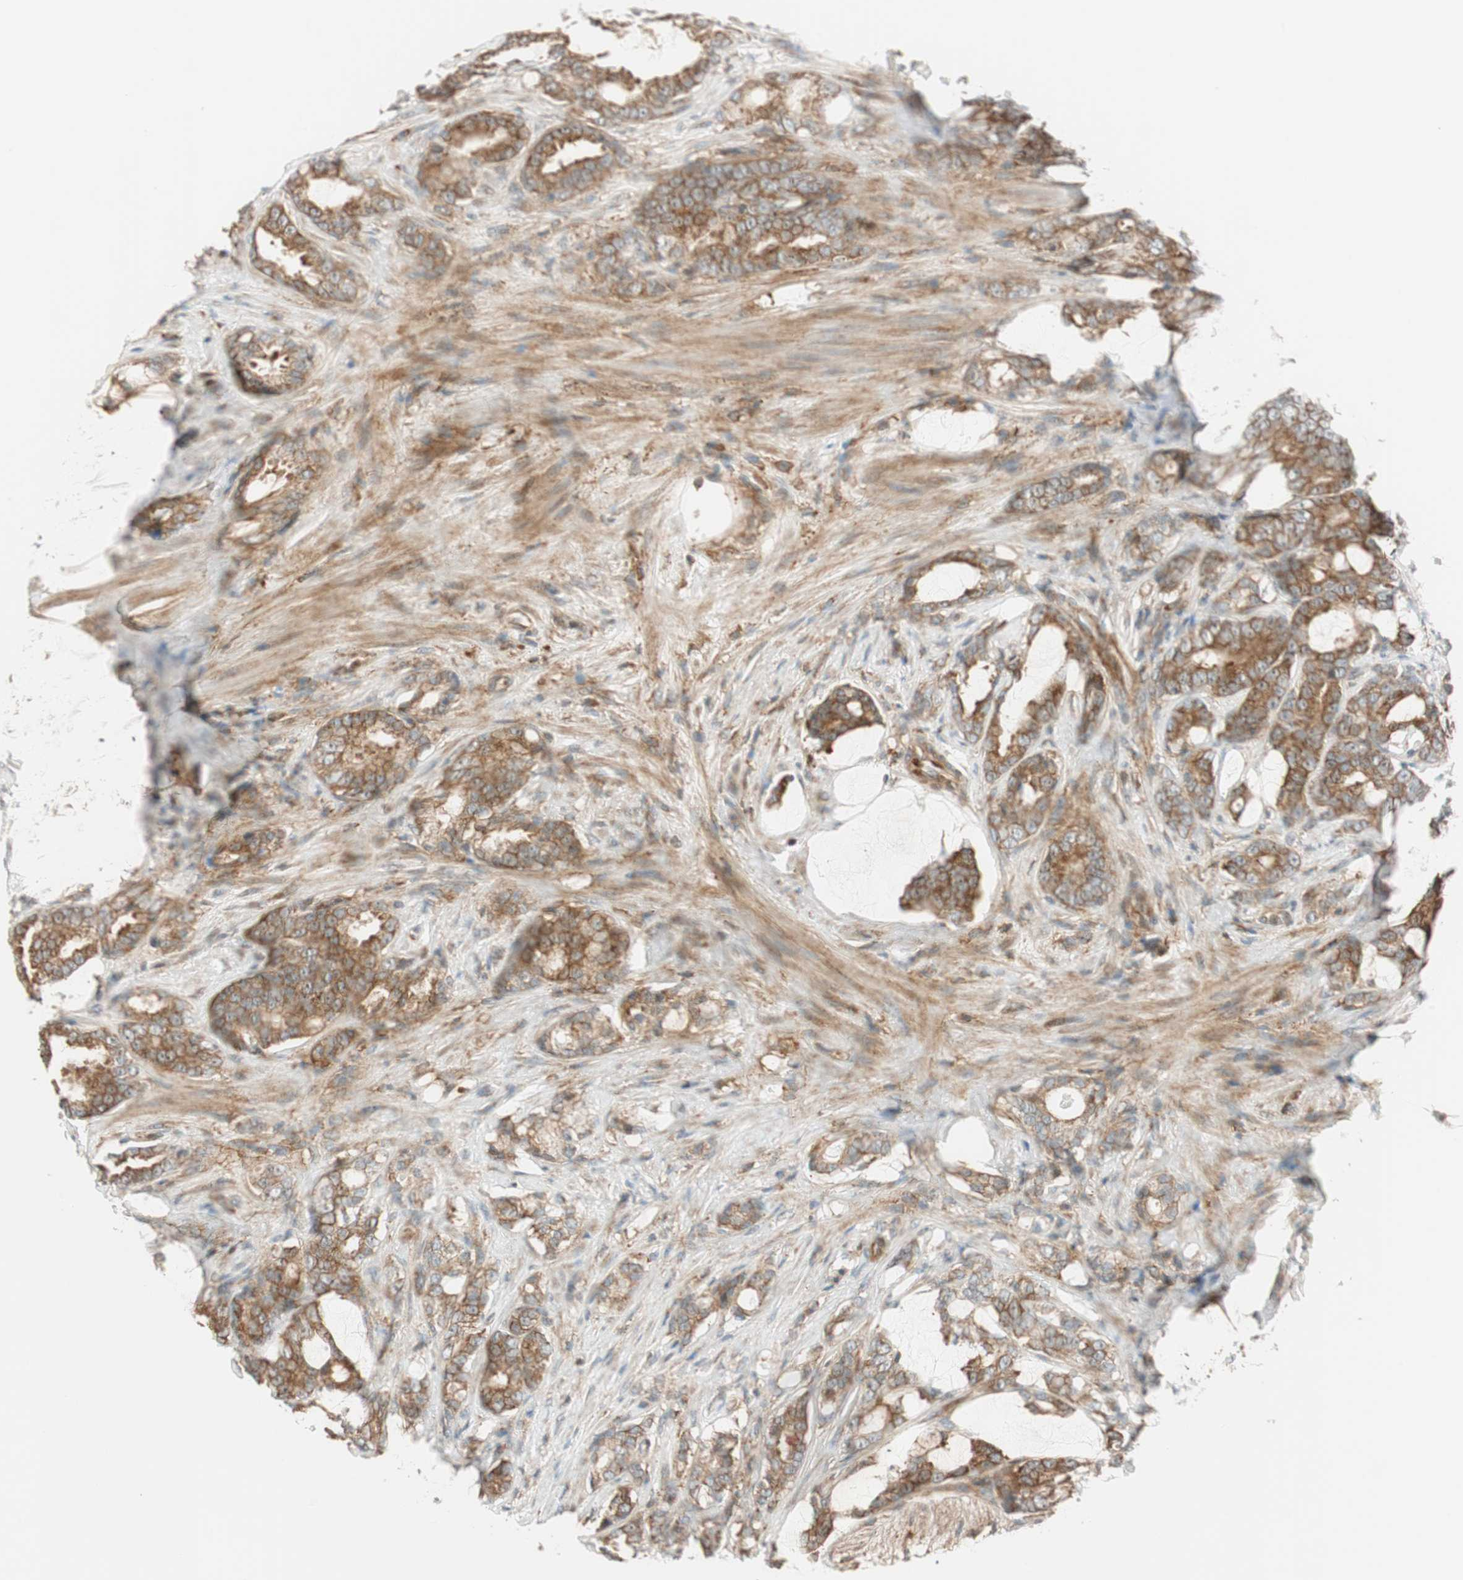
{"staining": {"intensity": "moderate", "quantity": ">75%", "location": "cytoplasmic/membranous"}, "tissue": "prostate cancer", "cell_type": "Tumor cells", "image_type": "cancer", "snomed": [{"axis": "morphology", "description": "Adenocarcinoma, Low grade"}, {"axis": "topography", "description": "Prostate"}], "caption": "Immunohistochemistry (IHC) micrograph of low-grade adenocarcinoma (prostate) stained for a protein (brown), which demonstrates medium levels of moderate cytoplasmic/membranous expression in about >75% of tumor cells.", "gene": "ABI1", "patient": {"sex": "male", "age": 58}}